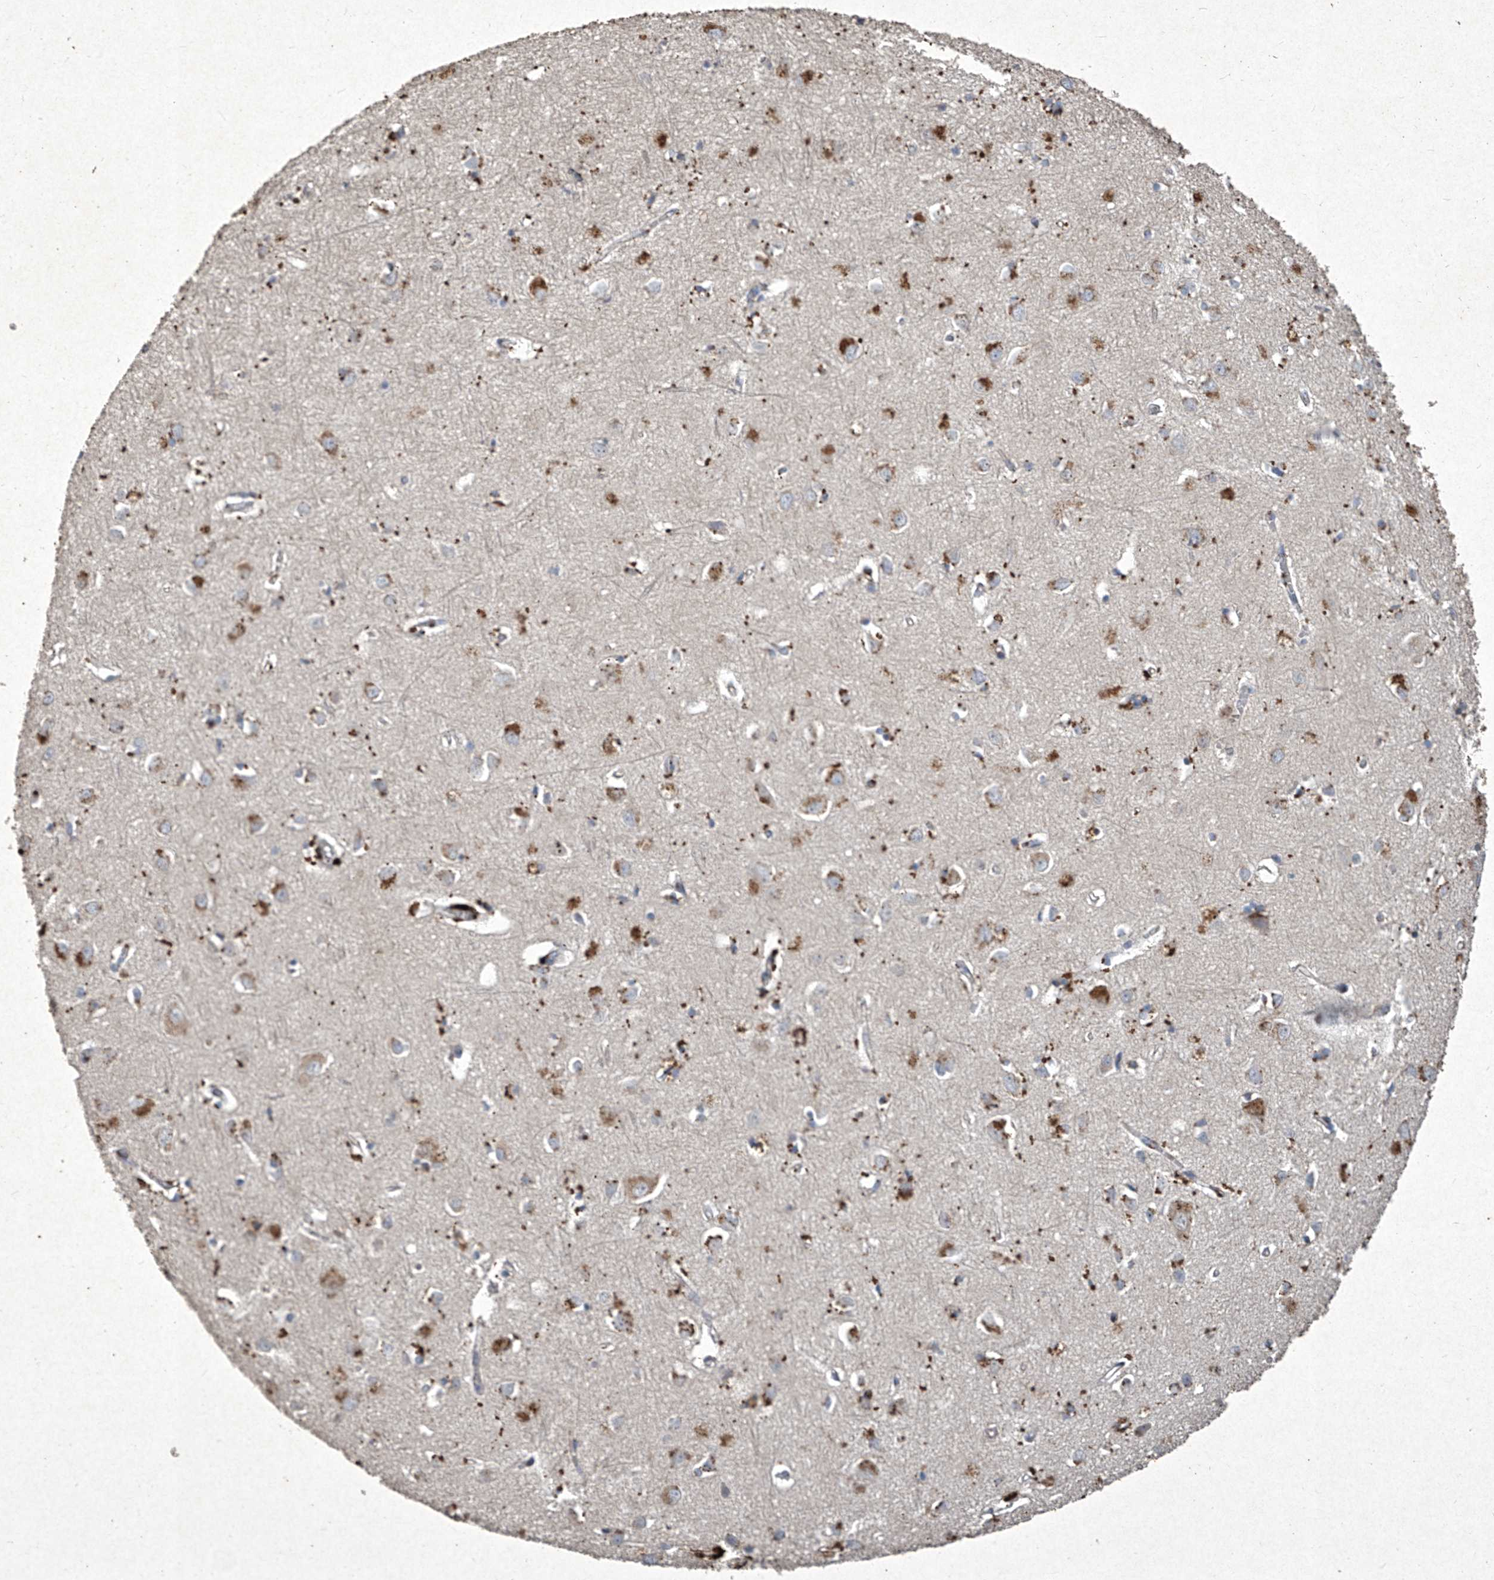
{"staining": {"intensity": "weak", "quantity": "25%-75%", "location": "cytoplasmic/membranous"}, "tissue": "cerebral cortex", "cell_type": "Endothelial cells", "image_type": "normal", "snomed": [{"axis": "morphology", "description": "Normal tissue, NOS"}, {"axis": "topography", "description": "Cerebral cortex"}], "caption": "Immunohistochemical staining of benign human cerebral cortex displays 25%-75% levels of weak cytoplasmic/membranous protein expression in about 25%-75% of endothelial cells. Using DAB (3,3'-diaminobenzidine) (brown) and hematoxylin (blue) stains, captured at high magnification using brightfield microscopy.", "gene": "MED16", "patient": {"sex": "female", "age": 64}}